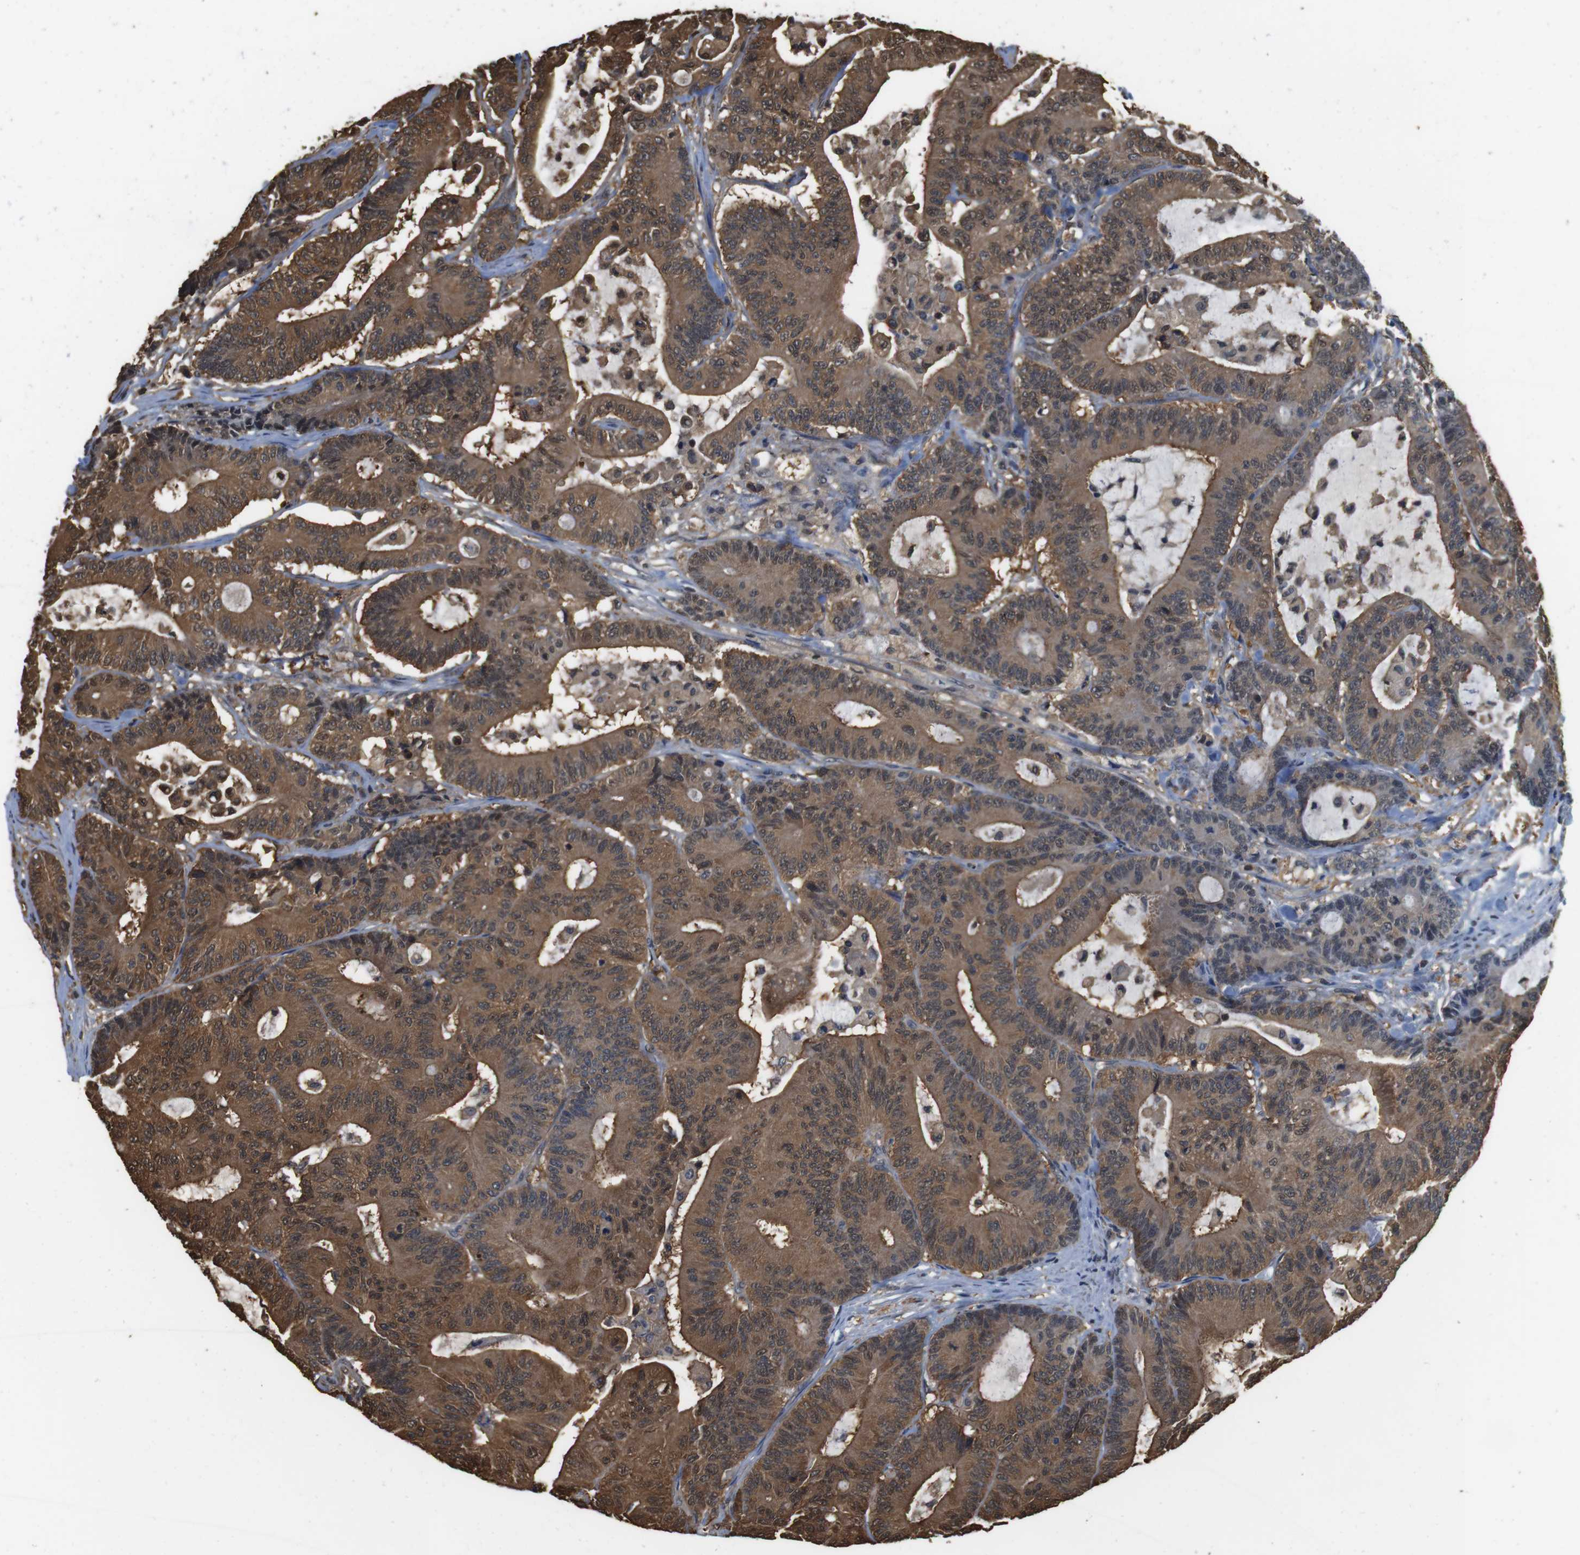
{"staining": {"intensity": "moderate", "quantity": ">75%", "location": "cytoplasmic/membranous"}, "tissue": "colorectal cancer", "cell_type": "Tumor cells", "image_type": "cancer", "snomed": [{"axis": "morphology", "description": "Adenocarcinoma, NOS"}, {"axis": "topography", "description": "Colon"}], "caption": "Protein analysis of colorectal adenocarcinoma tissue shows moderate cytoplasmic/membranous staining in about >75% of tumor cells. (Stains: DAB in brown, nuclei in blue, Microscopy: brightfield microscopy at high magnification).", "gene": "LDHA", "patient": {"sex": "female", "age": 84}}